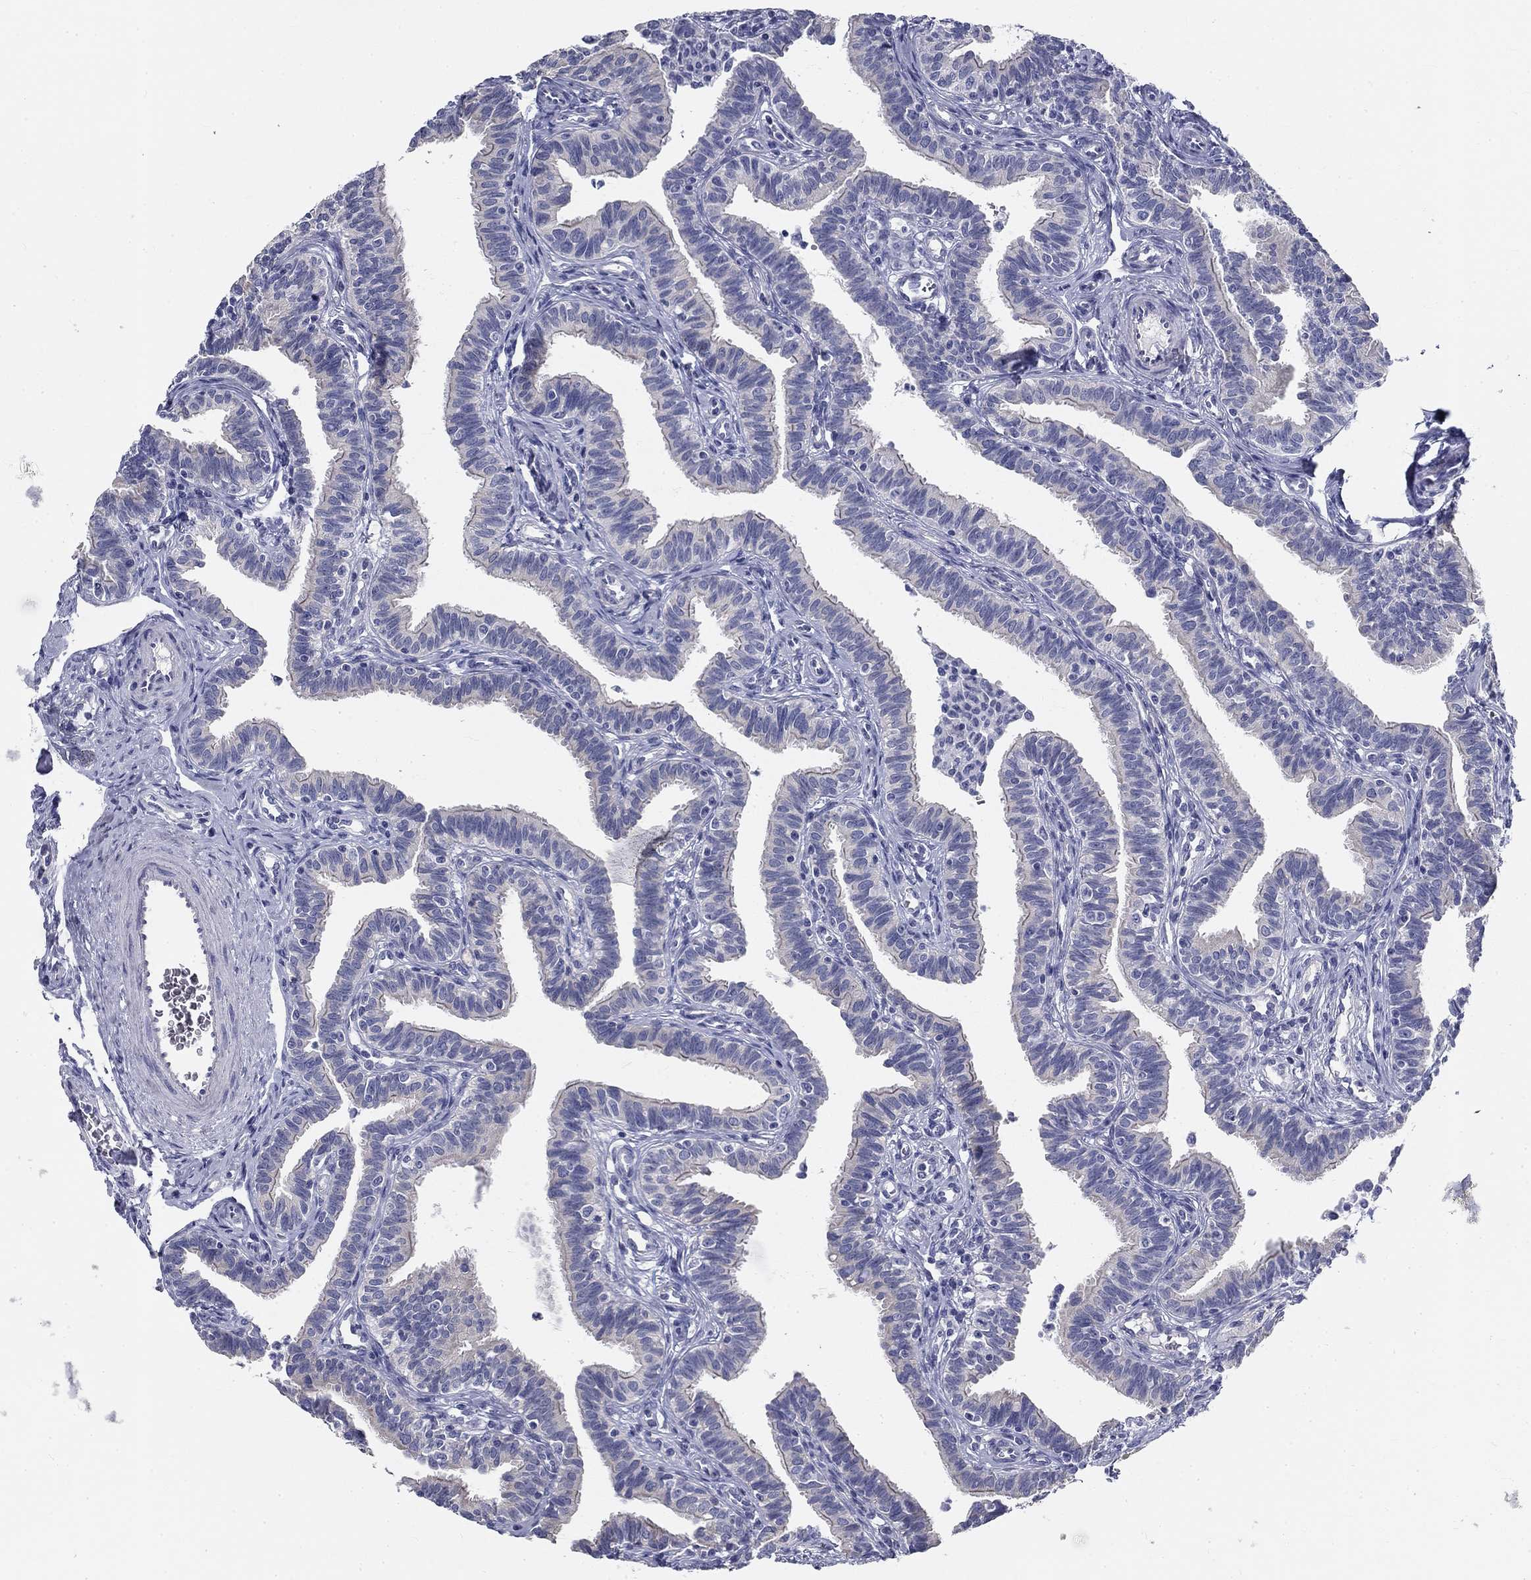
{"staining": {"intensity": "negative", "quantity": "none", "location": "none"}, "tissue": "fallopian tube", "cell_type": "Glandular cells", "image_type": "normal", "snomed": [{"axis": "morphology", "description": "Normal tissue, NOS"}, {"axis": "topography", "description": "Fallopian tube"}], "caption": "This is an IHC histopathology image of unremarkable human fallopian tube. There is no positivity in glandular cells.", "gene": "GALNTL5", "patient": {"sex": "female", "age": 36}}